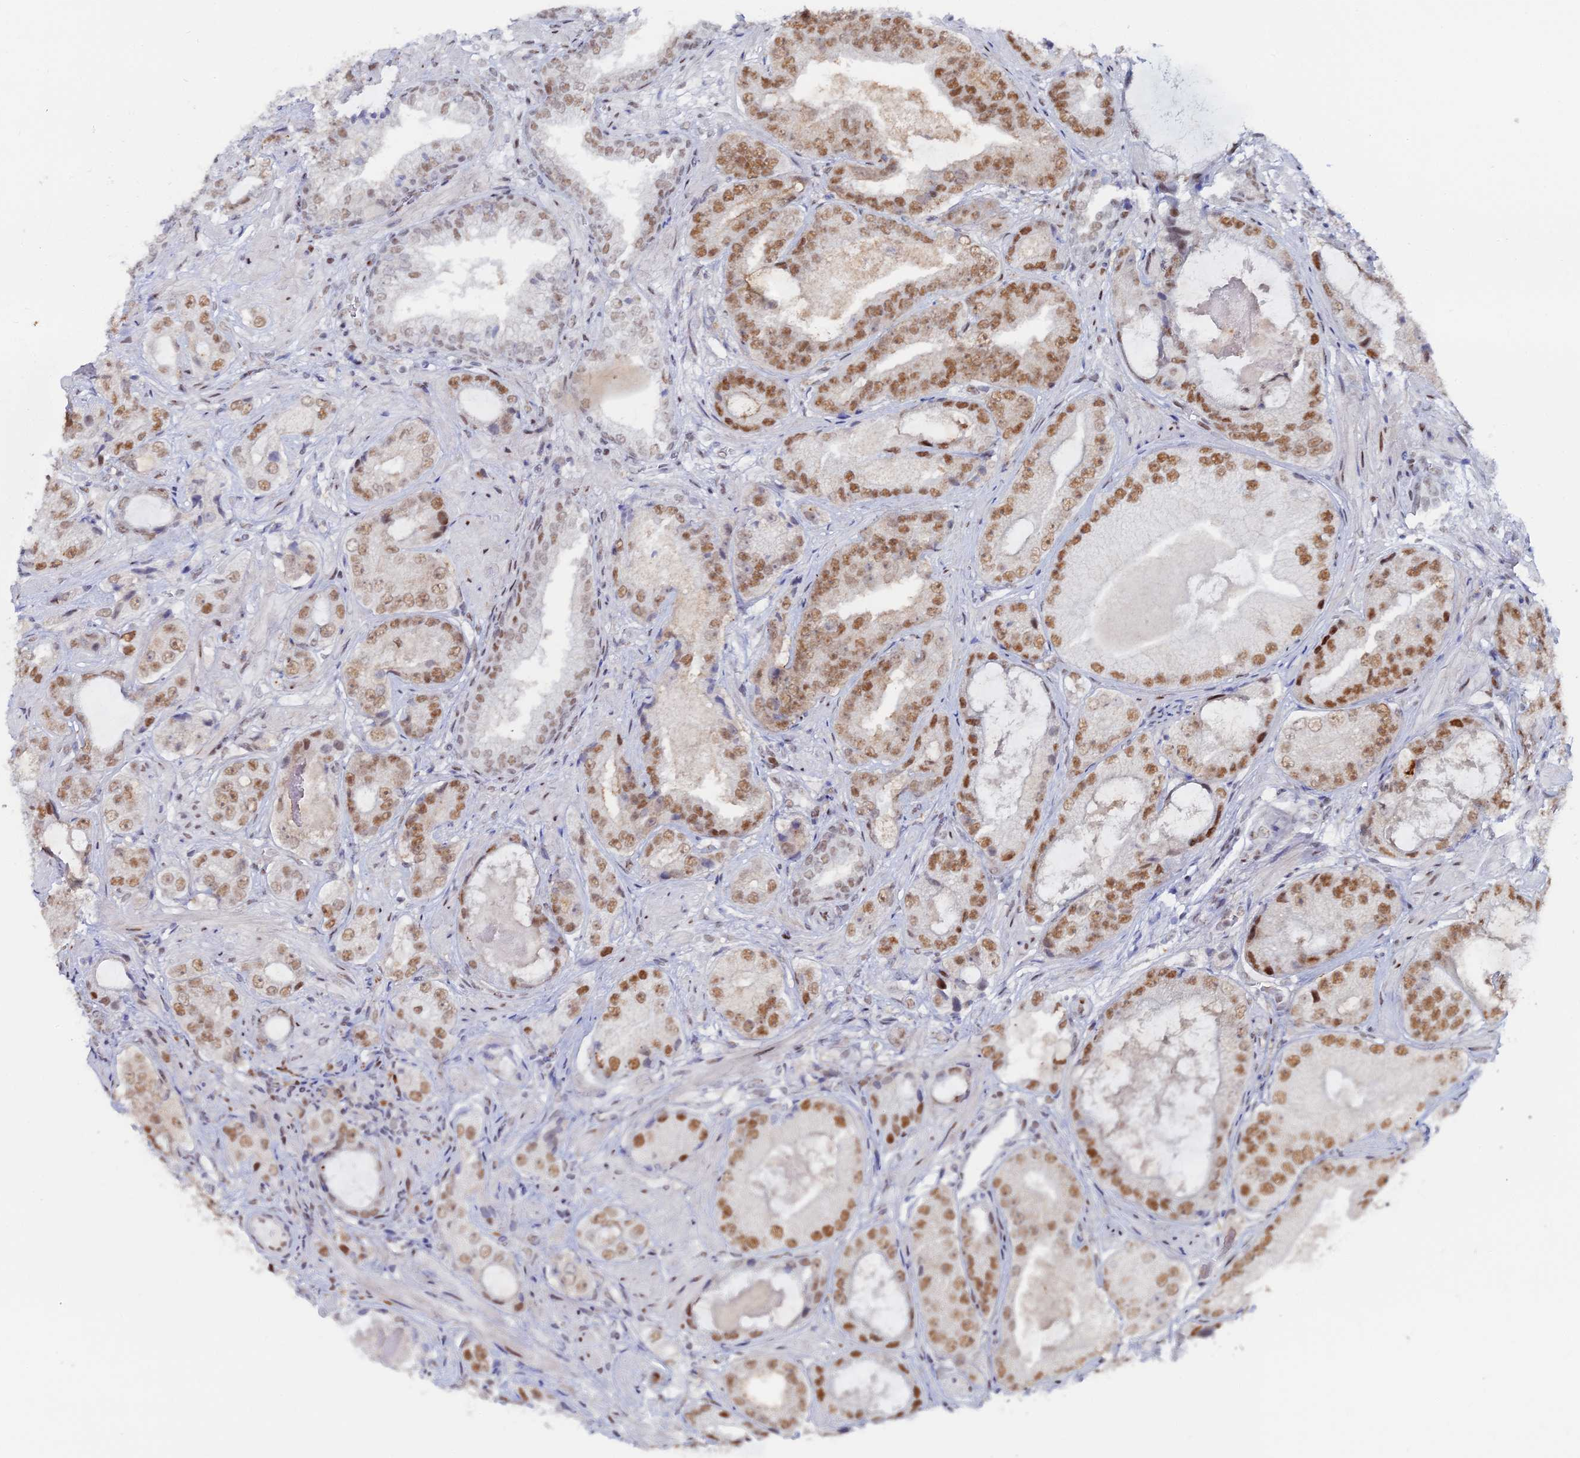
{"staining": {"intensity": "moderate", "quantity": ">75%", "location": "nuclear"}, "tissue": "prostate cancer", "cell_type": "Tumor cells", "image_type": "cancer", "snomed": [{"axis": "morphology", "description": "Adenocarcinoma, High grade"}, {"axis": "topography", "description": "Prostate"}], "caption": "Tumor cells show moderate nuclear expression in approximately >75% of cells in adenocarcinoma (high-grade) (prostate).", "gene": "GSC2", "patient": {"sex": "male", "age": 59}}